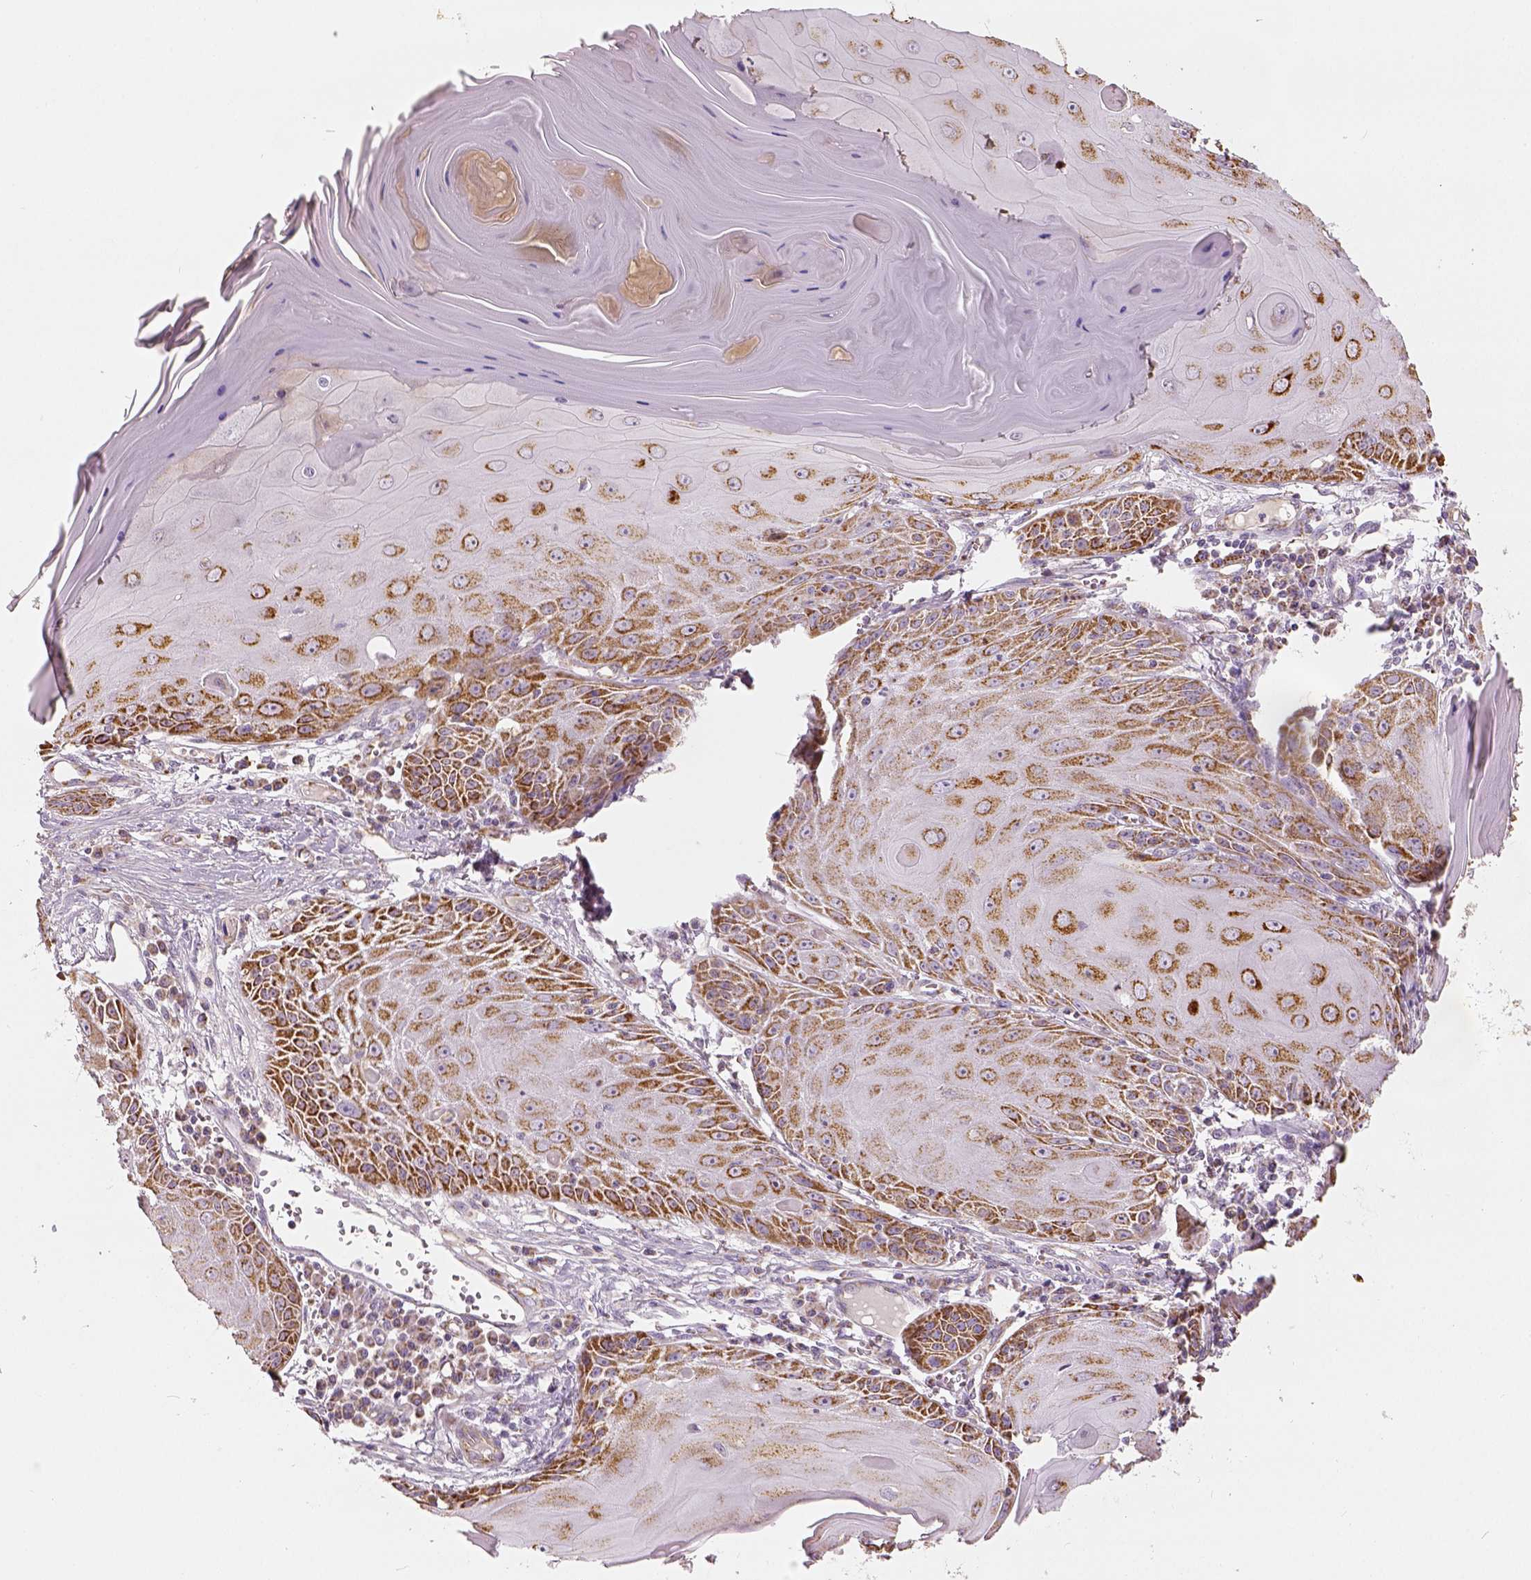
{"staining": {"intensity": "moderate", "quantity": ">75%", "location": "cytoplasmic/membranous"}, "tissue": "skin cancer", "cell_type": "Tumor cells", "image_type": "cancer", "snomed": [{"axis": "morphology", "description": "Squamous cell carcinoma, NOS"}, {"axis": "topography", "description": "Skin"}, {"axis": "topography", "description": "Vulva"}], "caption": "Immunohistochemistry staining of skin cancer, which exhibits medium levels of moderate cytoplasmic/membranous positivity in approximately >75% of tumor cells indicating moderate cytoplasmic/membranous protein staining. The staining was performed using DAB (3,3'-diaminobenzidine) (brown) for protein detection and nuclei were counterstained in hematoxylin (blue).", "gene": "PGAM5", "patient": {"sex": "female", "age": 85}}